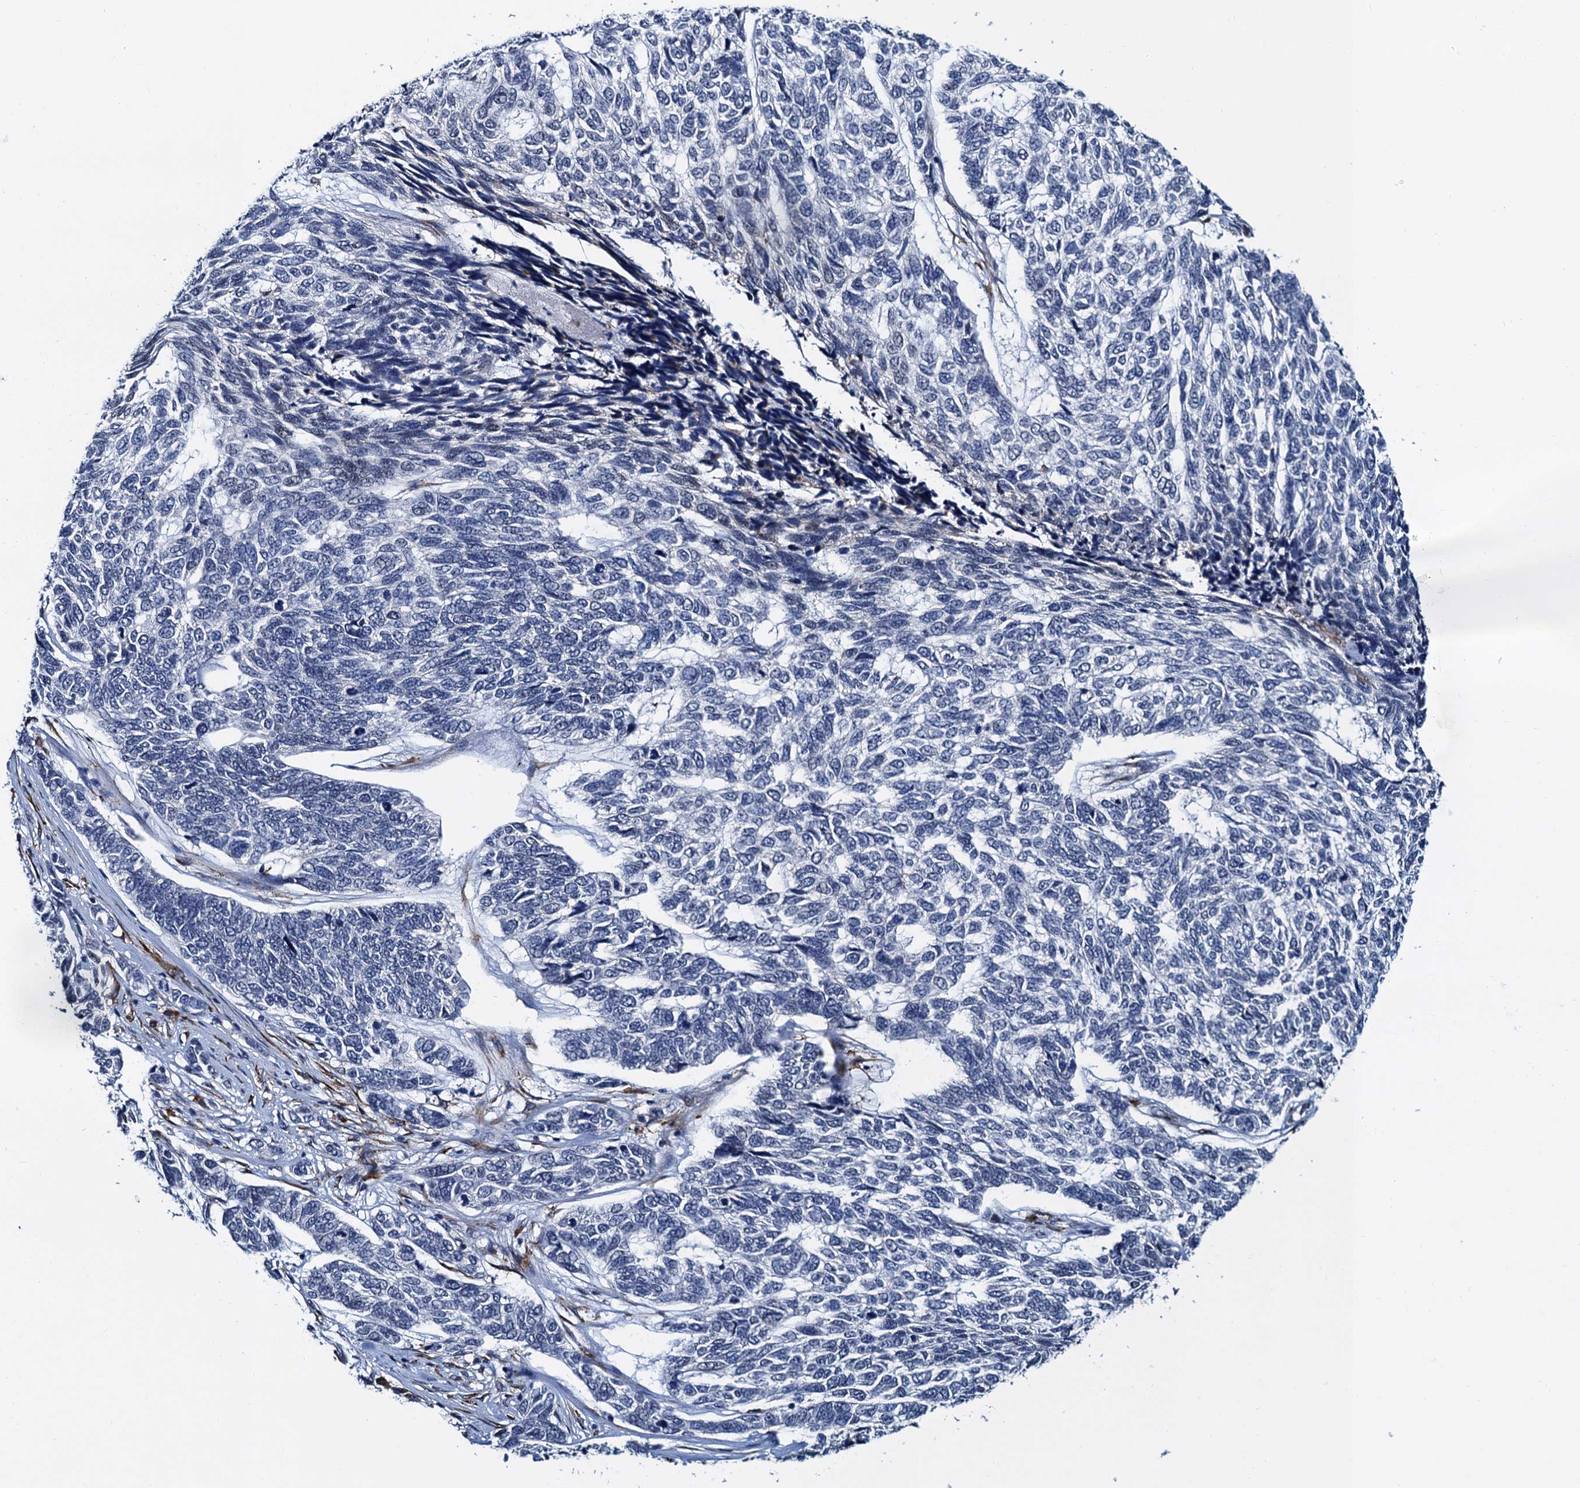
{"staining": {"intensity": "negative", "quantity": "none", "location": "none"}, "tissue": "skin cancer", "cell_type": "Tumor cells", "image_type": "cancer", "snomed": [{"axis": "morphology", "description": "Basal cell carcinoma"}, {"axis": "topography", "description": "Skin"}], "caption": "Human basal cell carcinoma (skin) stained for a protein using immunohistochemistry exhibits no staining in tumor cells.", "gene": "SLC7A10", "patient": {"sex": "female", "age": 65}}